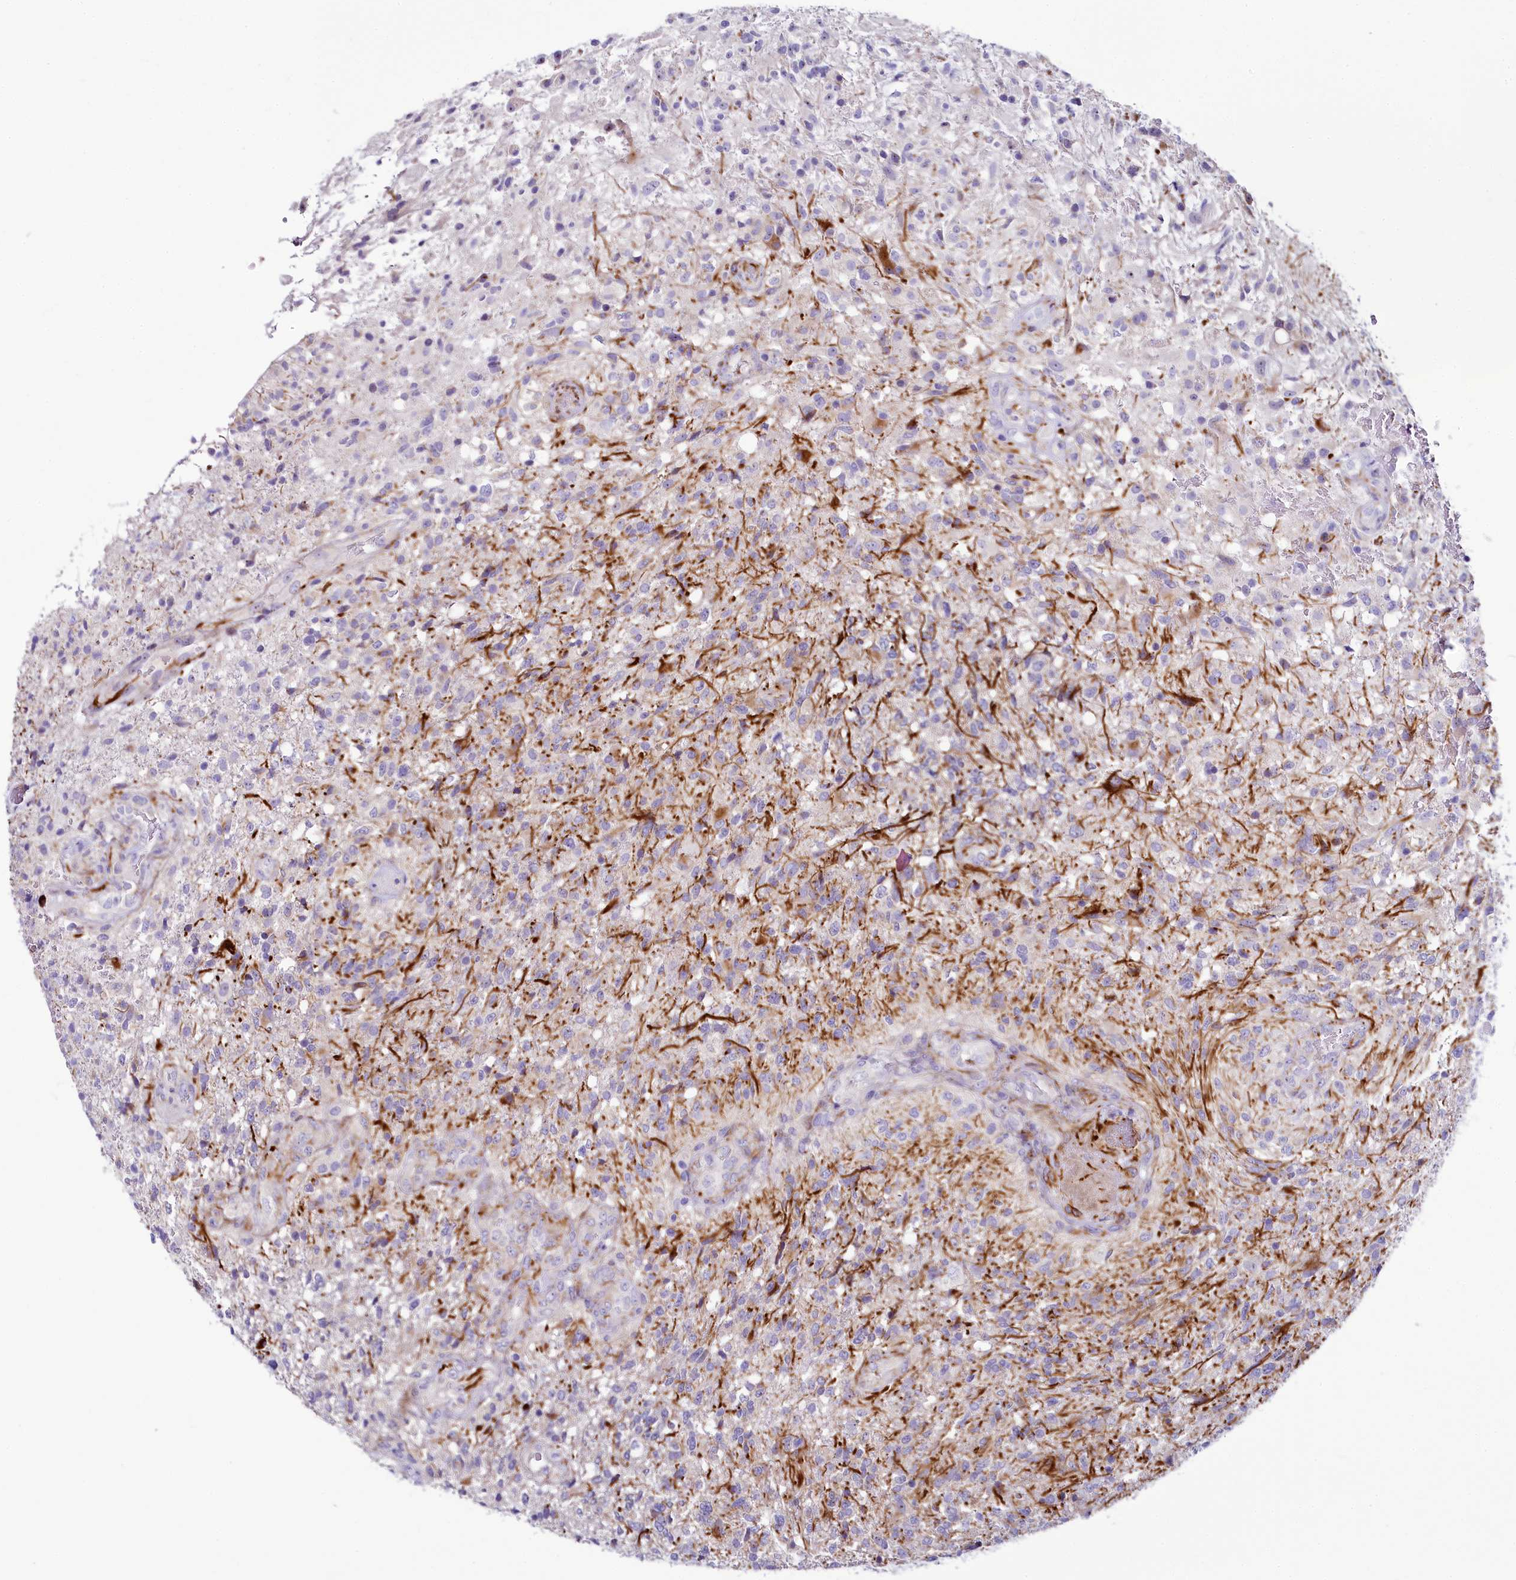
{"staining": {"intensity": "negative", "quantity": "none", "location": "none"}, "tissue": "glioma", "cell_type": "Tumor cells", "image_type": "cancer", "snomed": [{"axis": "morphology", "description": "Glioma, malignant, High grade"}, {"axis": "topography", "description": "Brain"}], "caption": "The photomicrograph shows no significant positivity in tumor cells of glioma.", "gene": "SH3TC2", "patient": {"sex": "male", "age": 56}}